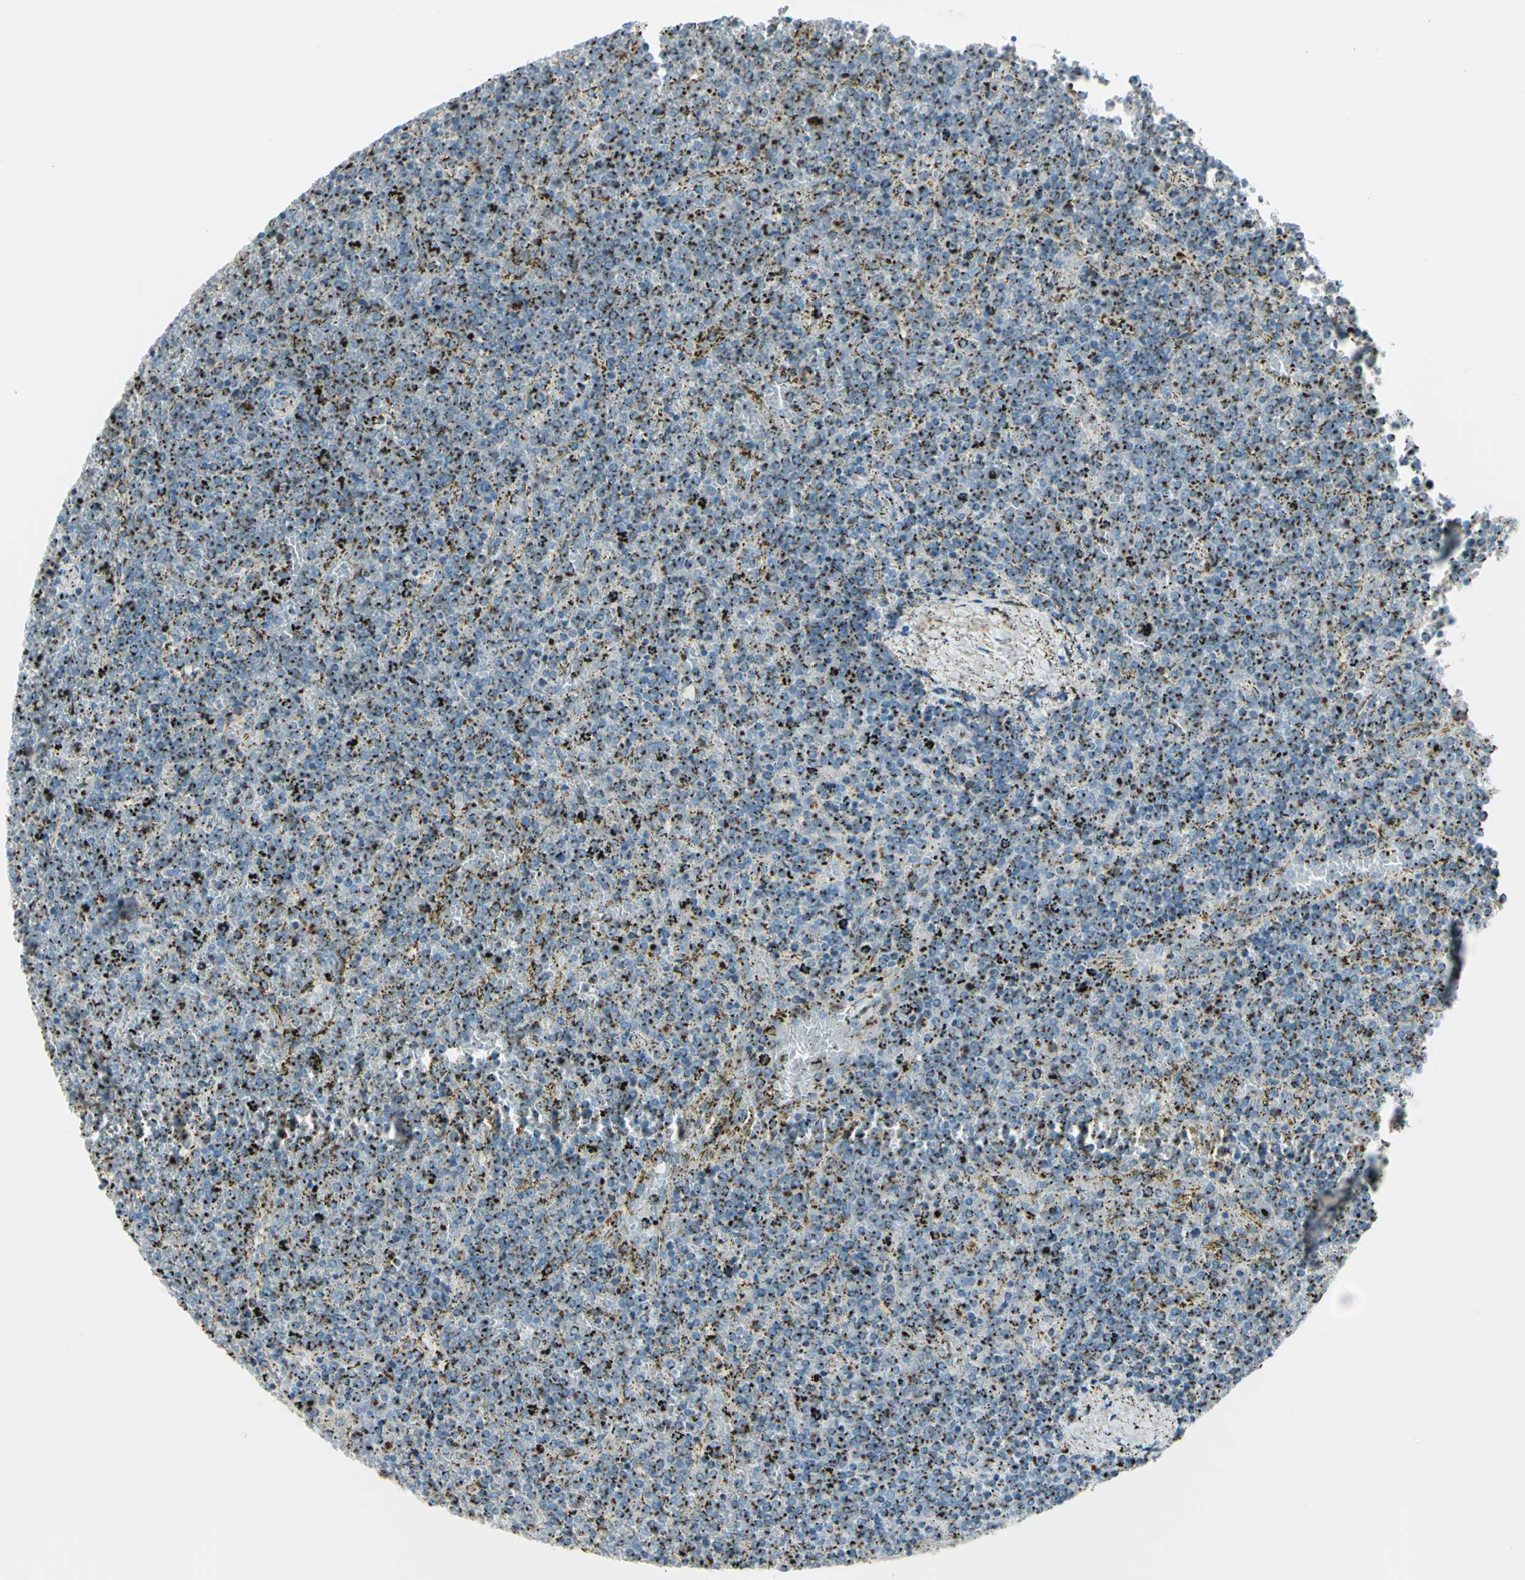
{"staining": {"intensity": "strong", "quantity": ">75%", "location": "cytoplasmic/membranous"}, "tissue": "lymphoma", "cell_type": "Tumor cells", "image_type": "cancer", "snomed": [{"axis": "morphology", "description": "Malignant lymphoma, non-Hodgkin's type, Low grade"}, {"axis": "topography", "description": "Spleen"}], "caption": "Malignant lymphoma, non-Hodgkin's type (low-grade) was stained to show a protein in brown. There is high levels of strong cytoplasmic/membranous staining in about >75% of tumor cells.", "gene": "B4GALT1", "patient": {"sex": "female", "age": 77}}